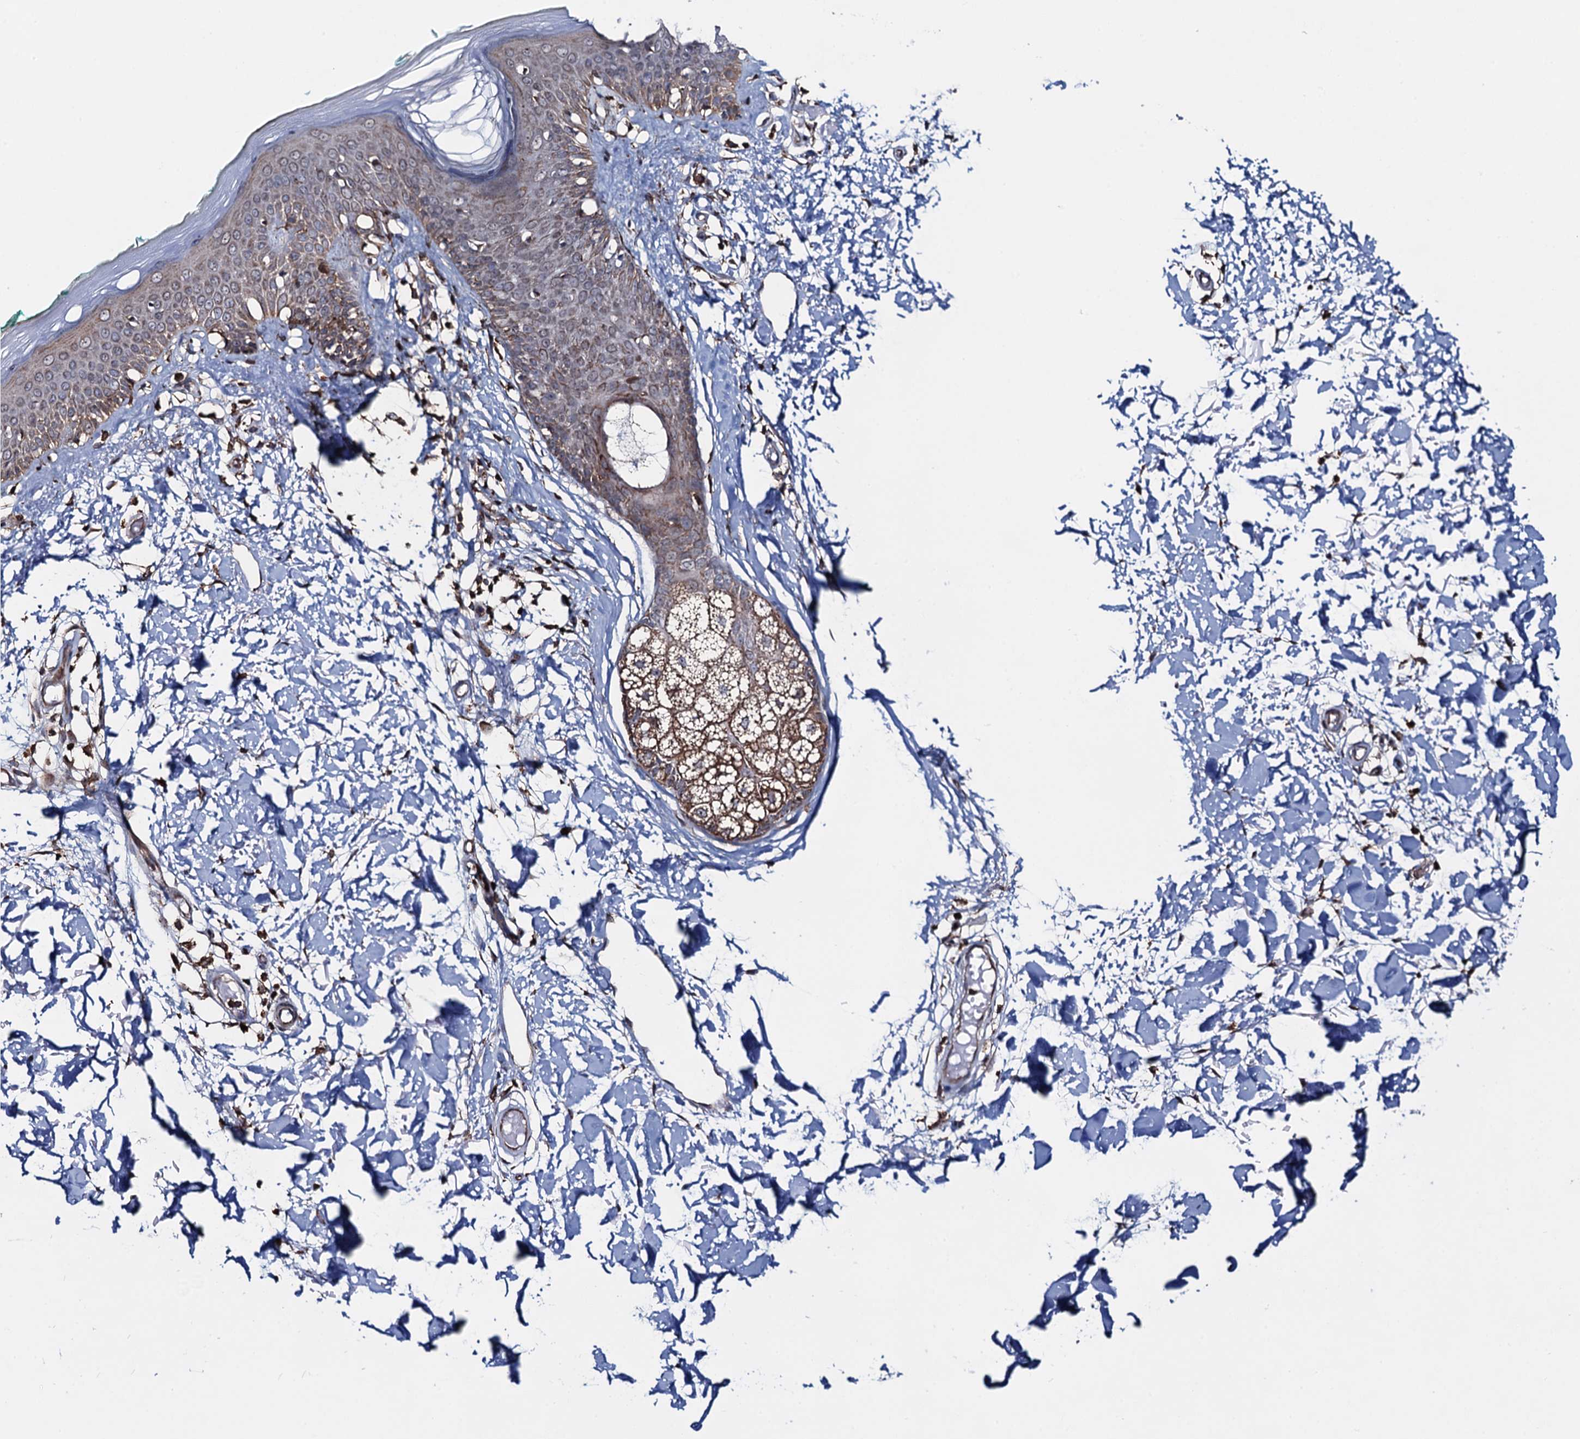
{"staining": {"intensity": "moderate", "quantity": ">75%", "location": "cytoplasmic/membranous"}, "tissue": "skin", "cell_type": "Fibroblasts", "image_type": "normal", "snomed": [{"axis": "morphology", "description": "Normal tissue, NOS"}, {"axis": "topography", "description": "Skin"}], "caption": "DAB (3,3'-diaminobenzidine) immunohistochemical staining of benign human skin demonstrates moderate cytoplasmic/membranous protein staining in approximately >75% of fibroblasts. (DAB (3,3'-diaminobenzidine) IHC with brightfield microscopy, high magnification).", "gene": "CCDC102A", "patient": {"sex": "male", "age": 62}}